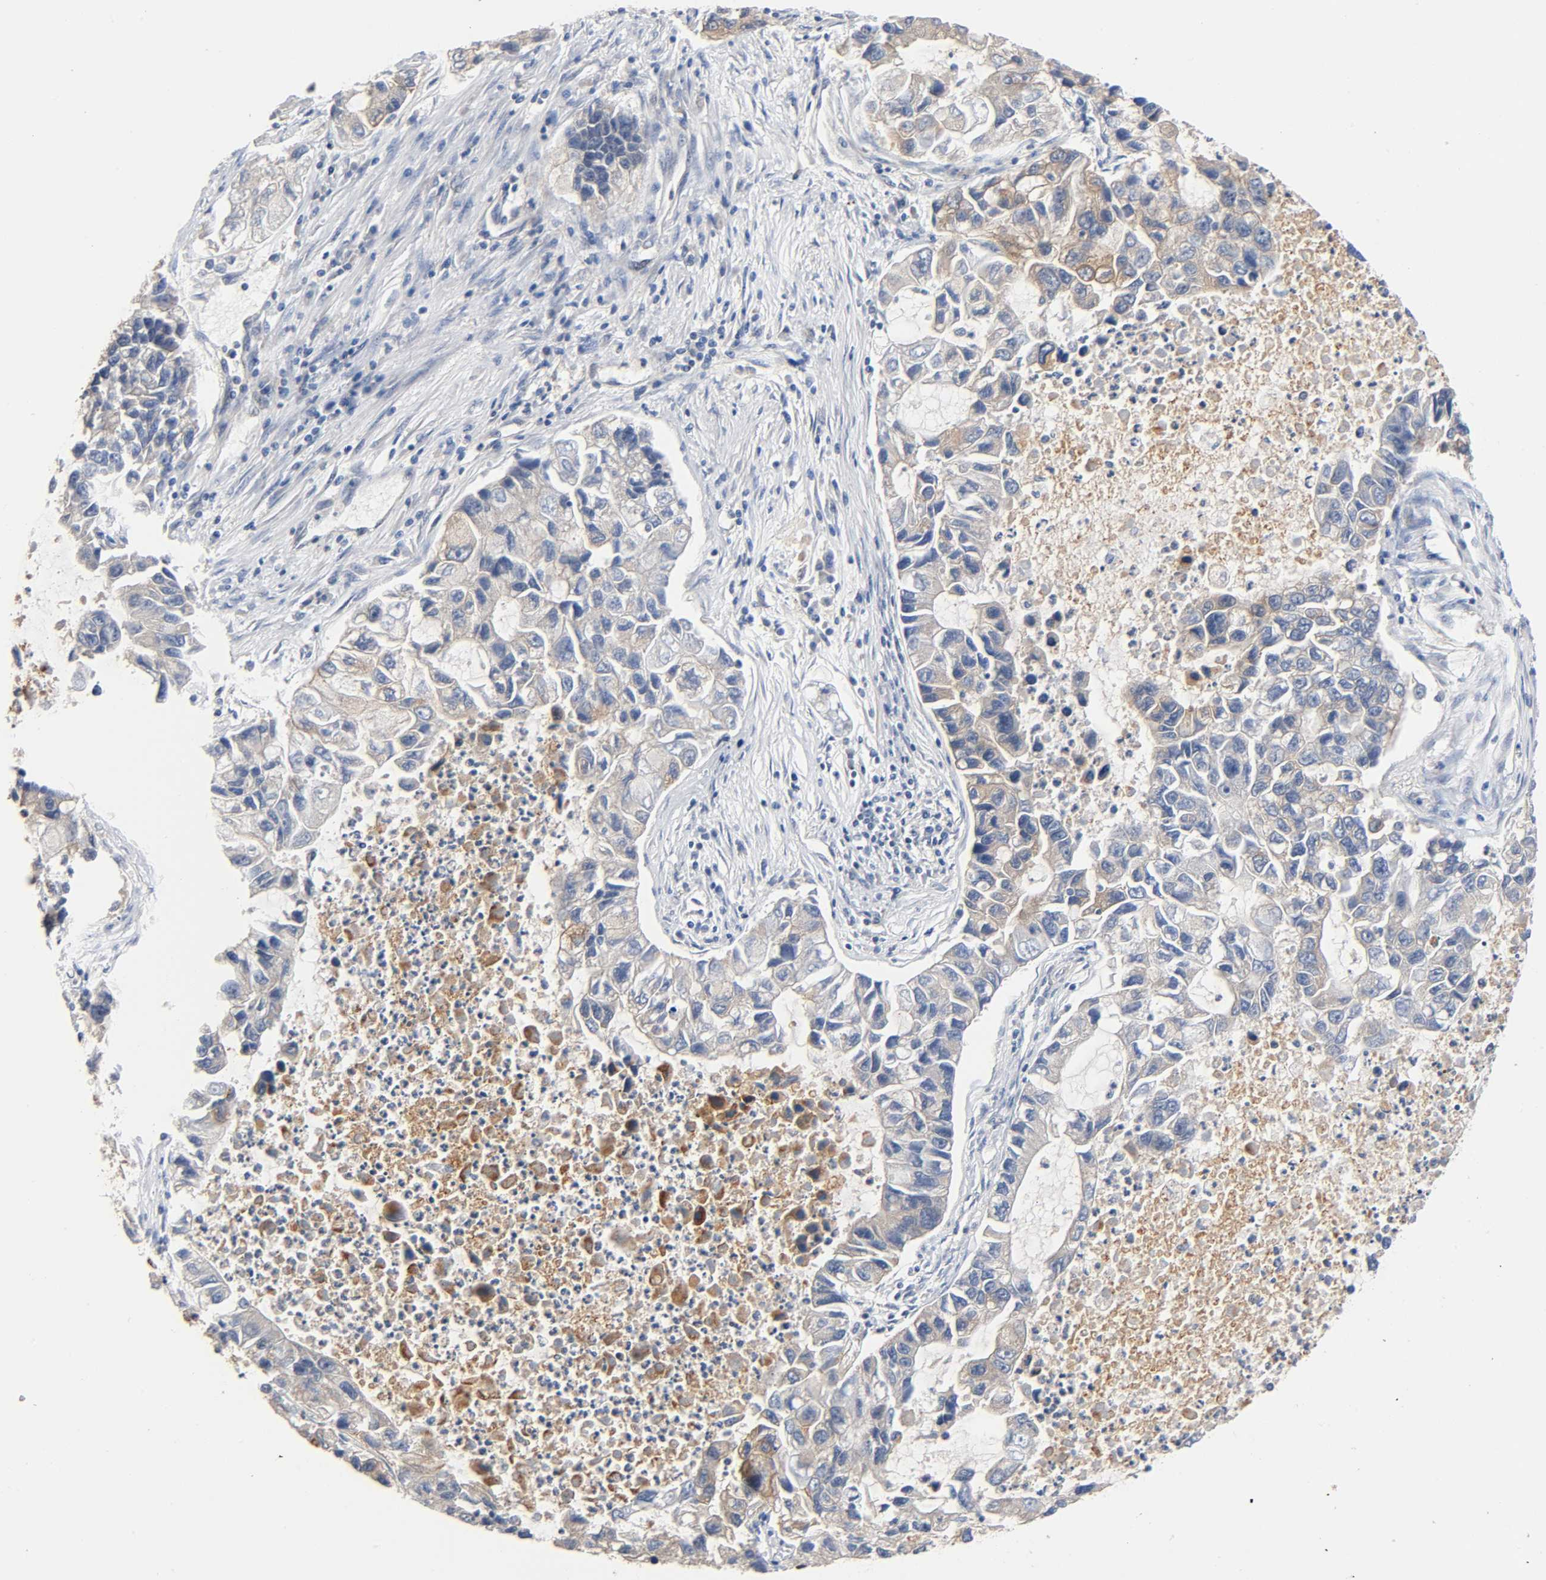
{"staining": {"intensity": "weak", "quantity": "25%-75%", "location": "cytoplasmic/membranous"}, "tissue": "lung cancer", "cell_type": "Tumor cells", "image_type": "cancer", "snomed": [{"axis": "morphology", "description": "Adenocarcinoma, NOS"}, {"axis": "topography", "description": "Lung"}], "caption": "High-power microscopy captured an immunohistochemistry (IHC) micrograph of lung cancer, revealing weak cytoplasmic/membranous positivity in about 25%-75% of tumor cells.", "gene": "PRKAB1", "patient": {"sex": "female", "age": 51}}